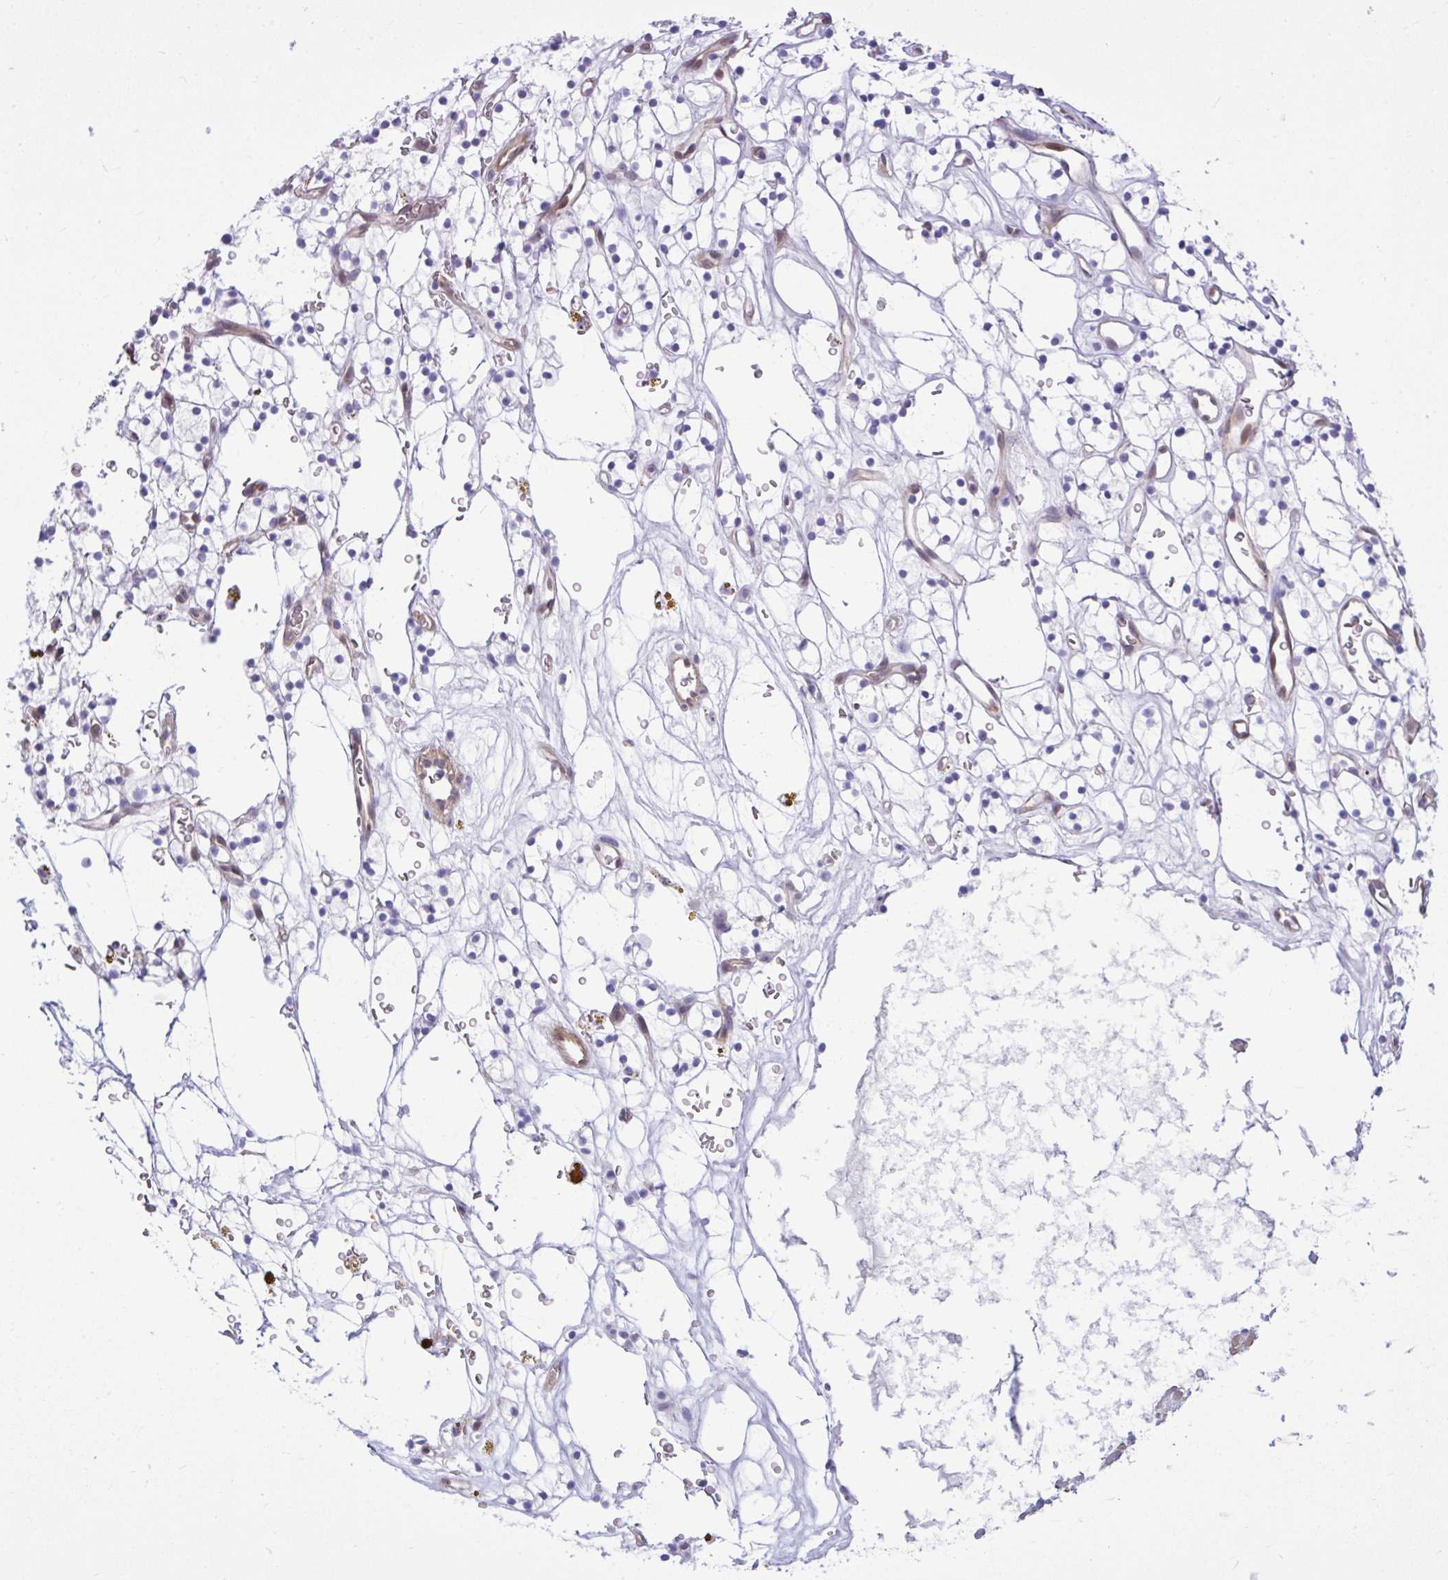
{"staining": {"intensity": "negative", "quantity": "none", "location": "none"}, "tissue": "renal cancer", "cell_type": "Tumor cells", "image_type": "cancer", "snomed": [{"axis": "morphology", "description": "Adenocarcinoma, NOS"}, {"axis": "topography", "description": "Kidney"}], "caption": "A high-resolution photomicrograph shows immunohistochemistry (IHC) staining of adenocarcinoma (renal), which demonstrates no significant expression in tumor cells.", "gene": "LIMS2", "patient": {"sex": "female", "age": 64}}